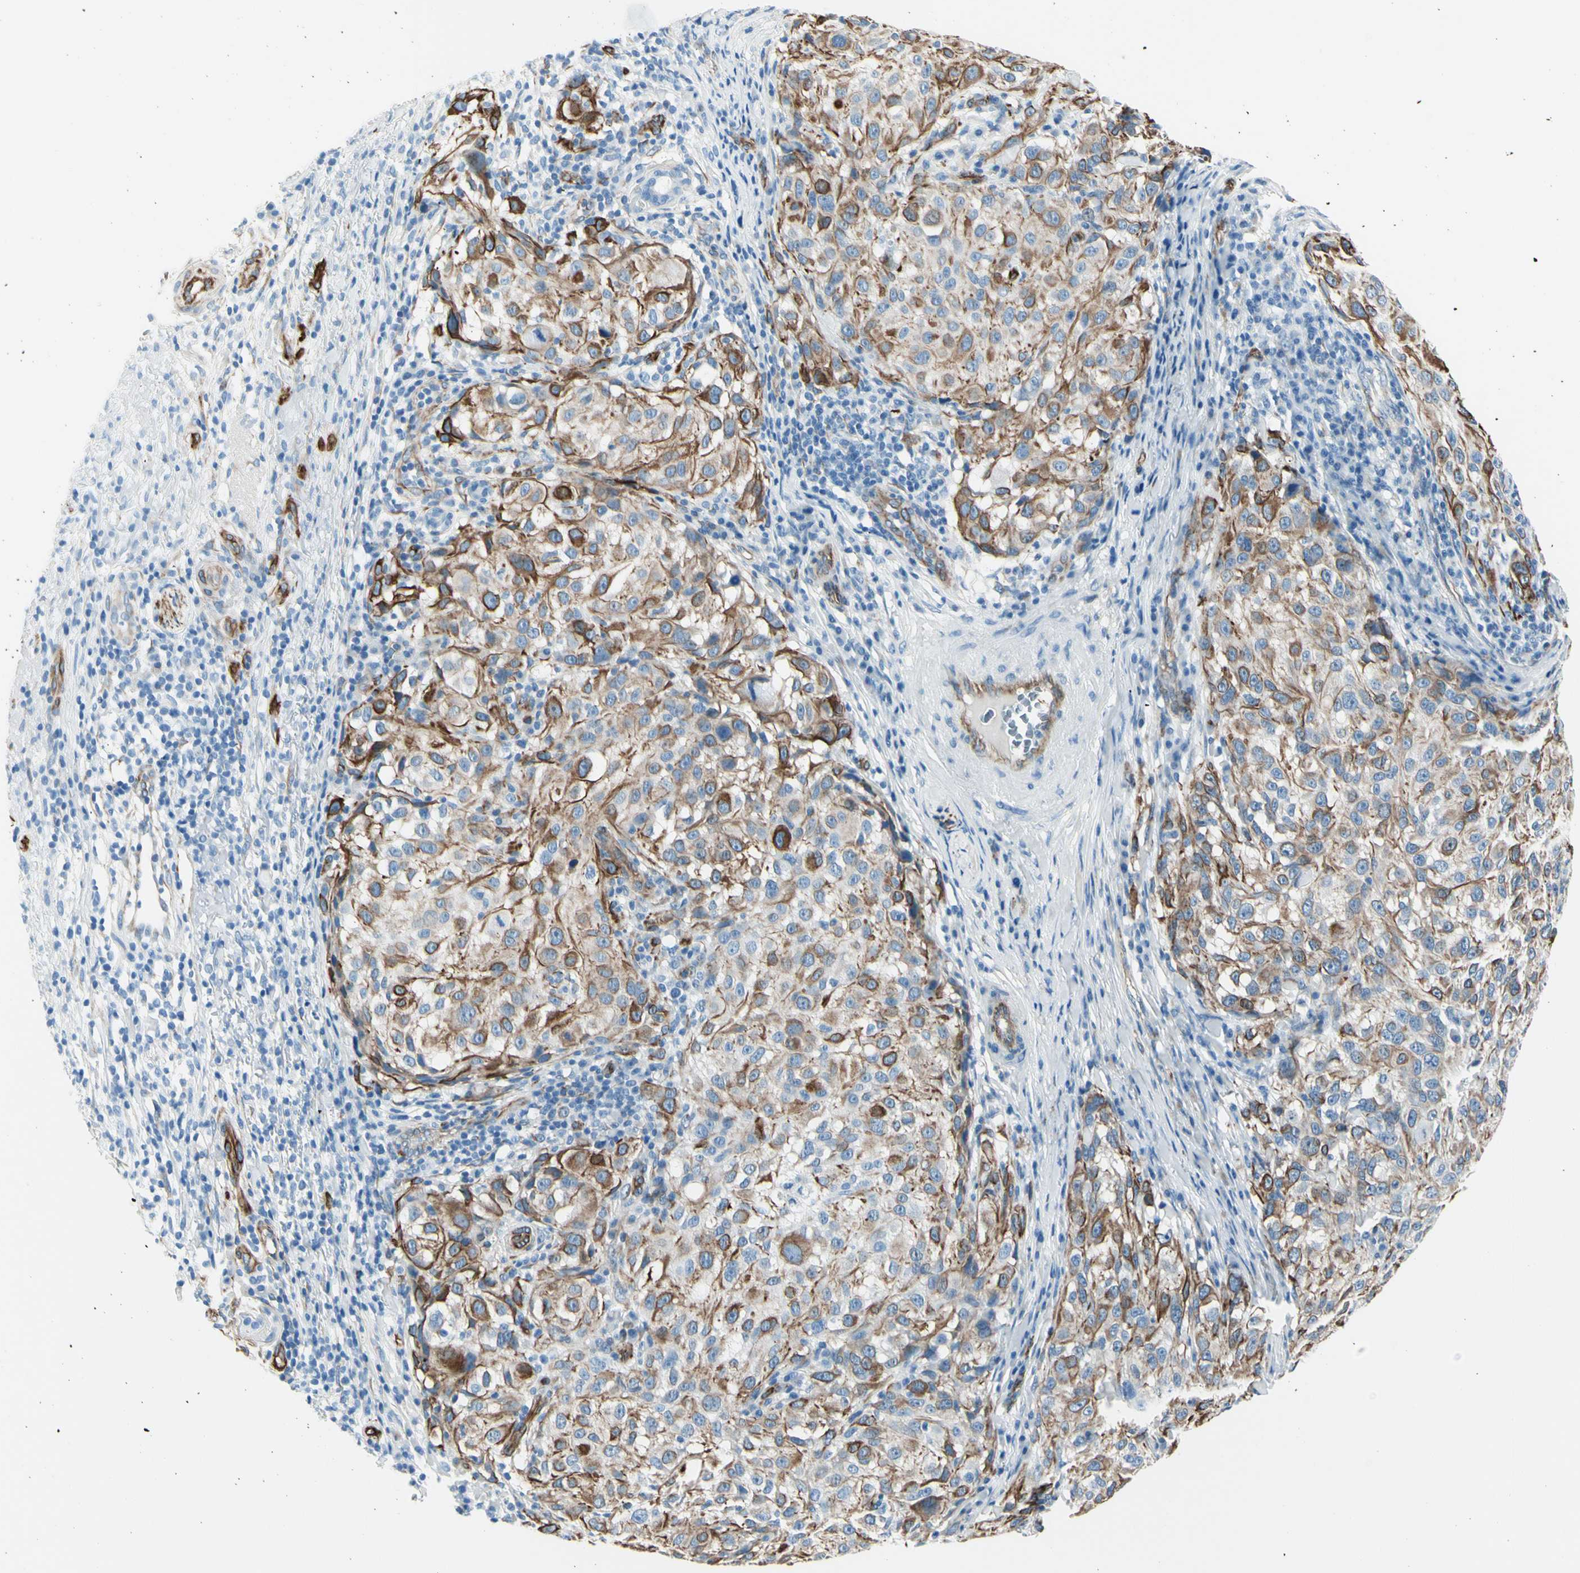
{"staining": {"intensity": "moderate", "quantity": ">75%", "location": "cytoplasmic/membranous"}, "tissue": "melanoma", "cell_type": "Tumor cells", "image_type": "cancer", "snomed": [{"axis": "morphology", "description": "Necrosis, NOS"}, {"axis": "morphology", "description": "Malignant melanoma, NOS"}, {"axis": "topography", "description": "Skin"}], "caption": "A brown stain labels moderate cytoplasmic/membranous staining of a protein in malignant melanoma tumor cells.", "gene": "PTH2R", "patient": {"sex": "female", "age": 87}}